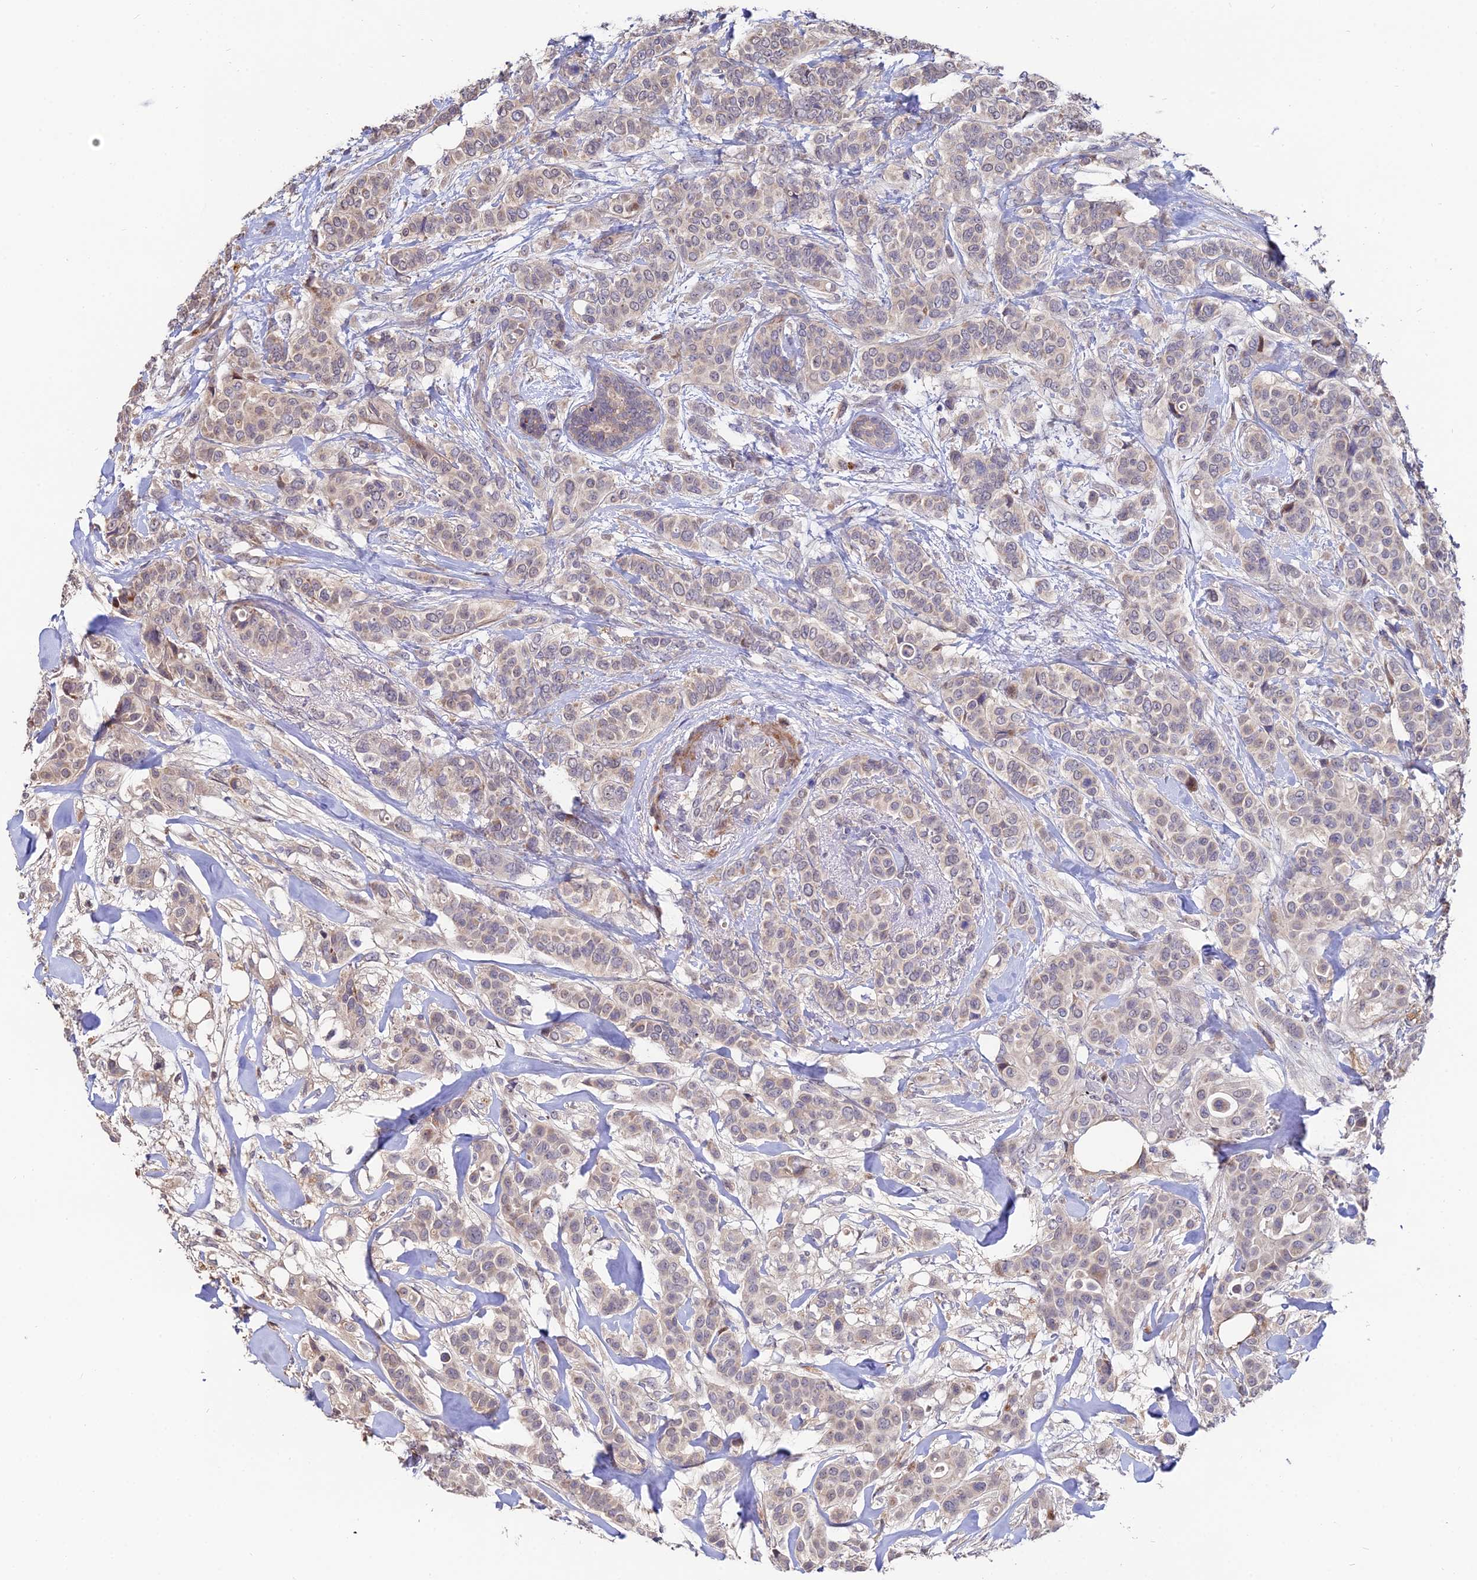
{"staining": {"intensity": "weak", "quantity": "<25%", "location": "cytoplasmic/membranous"}, "tissue": "breast cancer", "cell_type": "Tumor cells", "image_type": "cancer", "snomed": [{"axis": "morphology", "description": "Lobular carcinoma"}, {"axis": "topography", "description": "Breast"}], "caption": "Immunohistochemistry (IHC) of lobular carcinoma (breast) exhibits no expression in tumor cells. (DAB IHC, high magnification).", "gene": "ACTR5", "patient": {"sex": "female", "age": 51}}